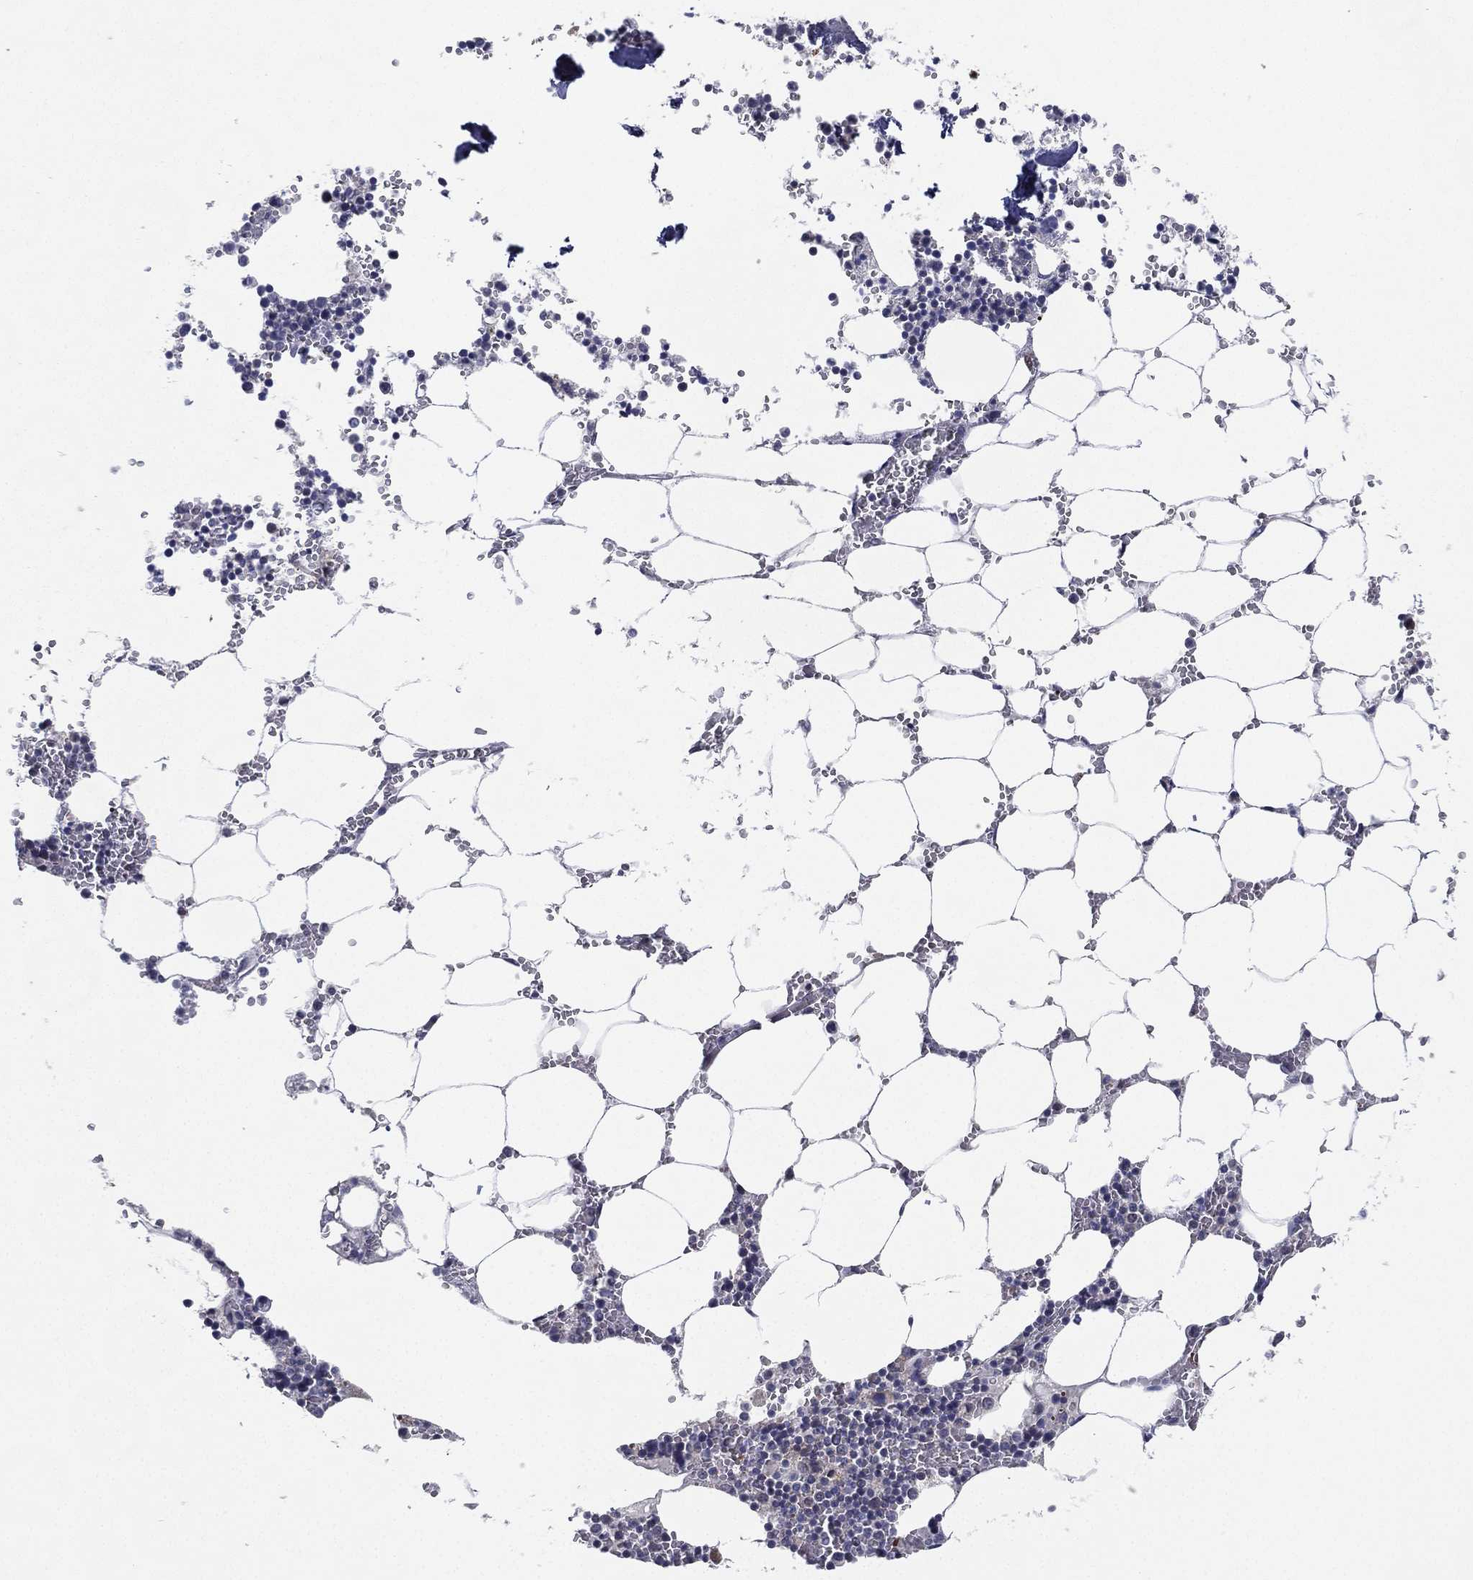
{"staining": {"intensity": "moderate", "quantity": "<25%", "location": "cytoplasmic/membranous"}, "tissue": "bone marrow", "cell_type": "Hematopoietic cells", "image_type": "normal", "snomed": [{"axis": "morphology", "description": "Normal tissue, NOS"}, {"axis": "topography", "description": "Bone marrow"}], "caption": "Approximately <25% of hematopoietic cells in unremarkable bone marrow exhibit moderate cytoplasmic/membranous protein staining as visualized by brown immunohistochemical staining.", "gene": "KAT14", "patient": {"sex": "female", "age": 64}}